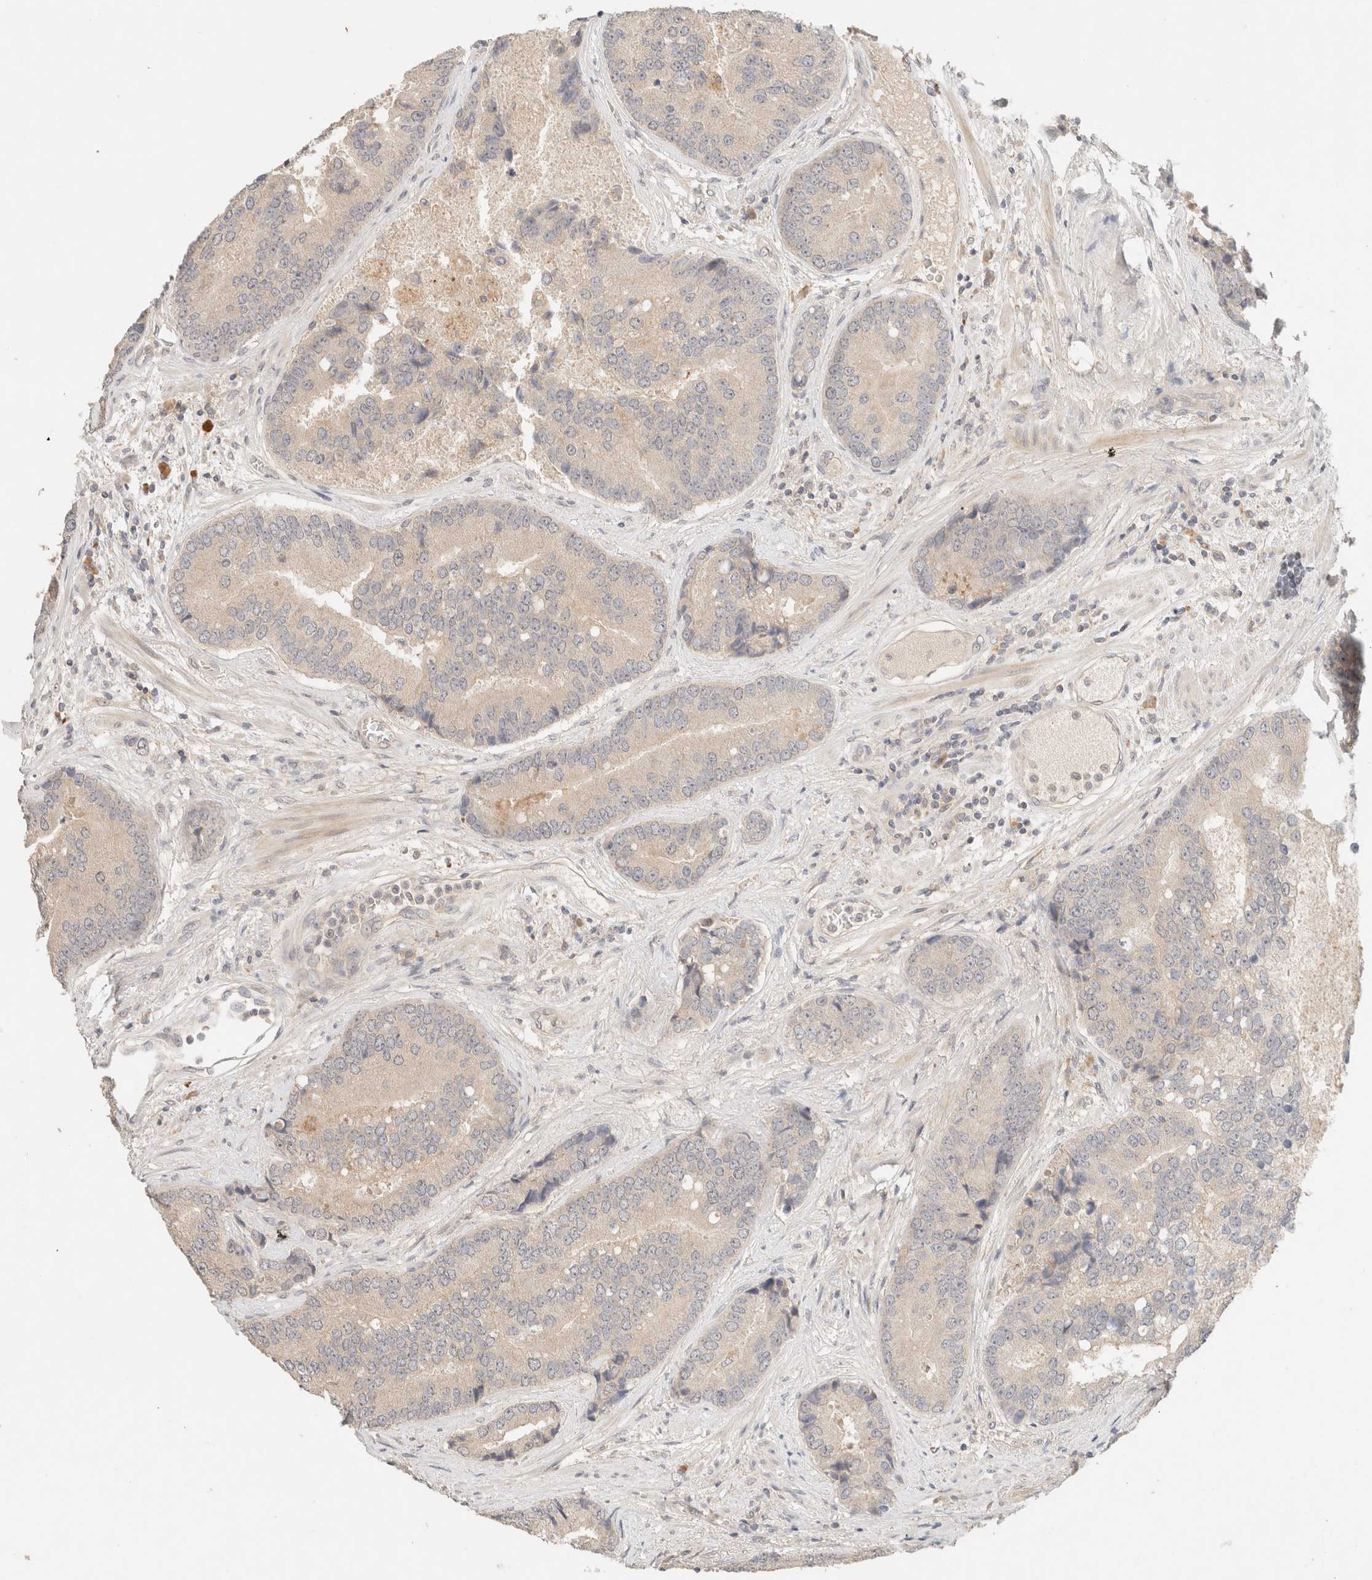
{"staining": {"intensity": "negative", "quantity": "none", "location": "none"}, "tissue": "prostate cancer", "cell_type": "Tumor cells", "image_type": "cancer", "snomed": [{"axis": "morphology", "description": "Adenocarcinoma, High grade"}, {"axis": "topography", "description": "Prostate"}], "caption": "High magnification brightfield microscopy of high-grade adenocarcinoma (prostate) stained with DAB (3,3'-diaminobenzidine) (brown) and counterstained with hematoxylin (blue): tumor cells show no significant expression.", "gene": "SARM1", "patient": {"sex": "male", "age": 70}}